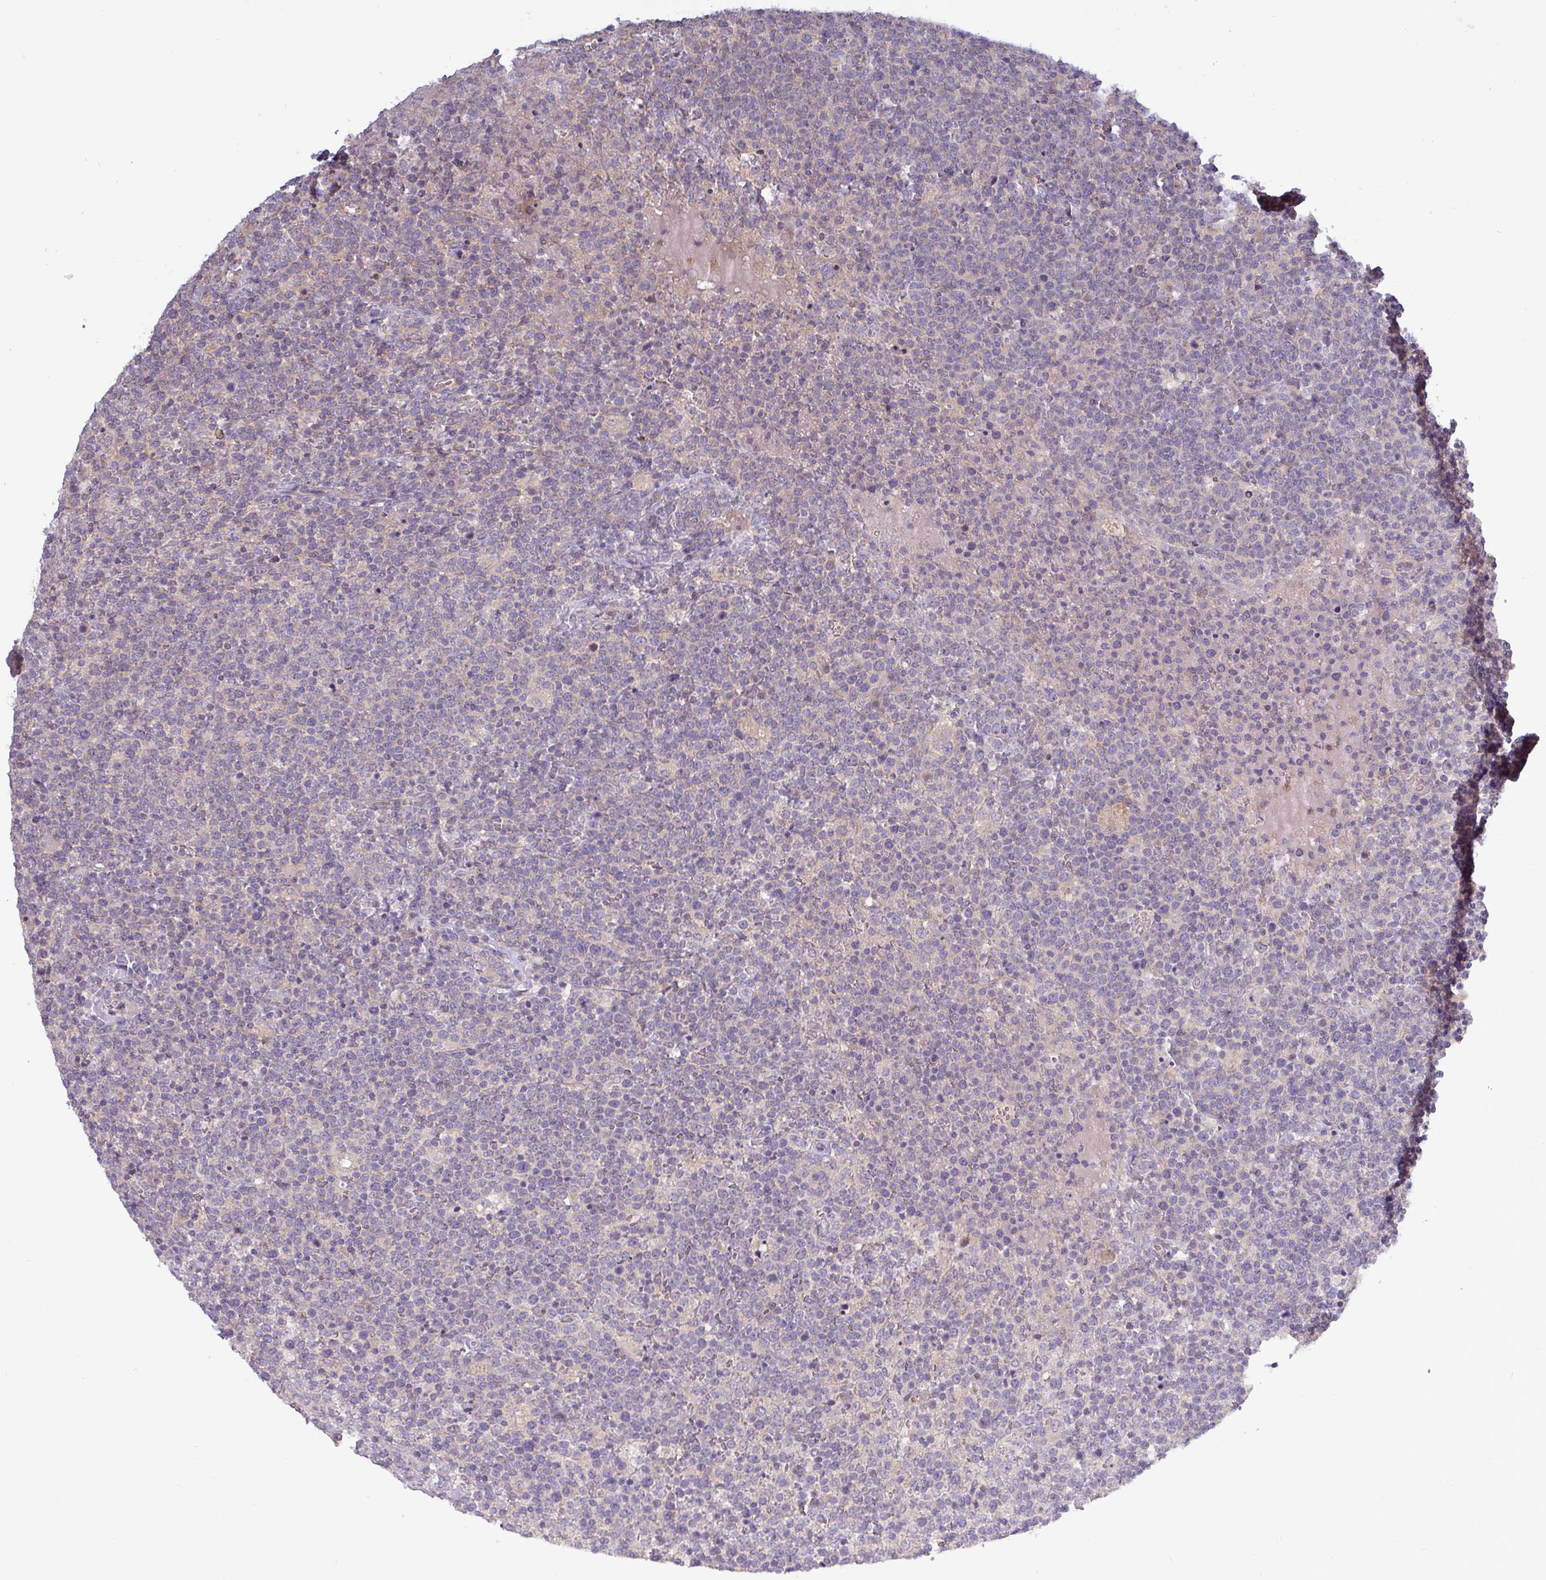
{"staining": {"intensity": "negative", "quantity": "none", "location": "none"}, "tissue": "lymphoma", "cell_type": "Tumor cells", "image_type": "cancer", "snomed": [{"axis": "morphology", "description": "Malignant lymphoma, non-Hodgkin's type, High grade"}, {"axis": "topography", "description": "Lymph node"}], "caption": "Micrograph shows no protein staining in tumor cells of high-grade malignant lymphoma, non-Hodgkin's type tissue.", "gene": "PLIN2", "patient": {"sex": "male", "age": 61}}